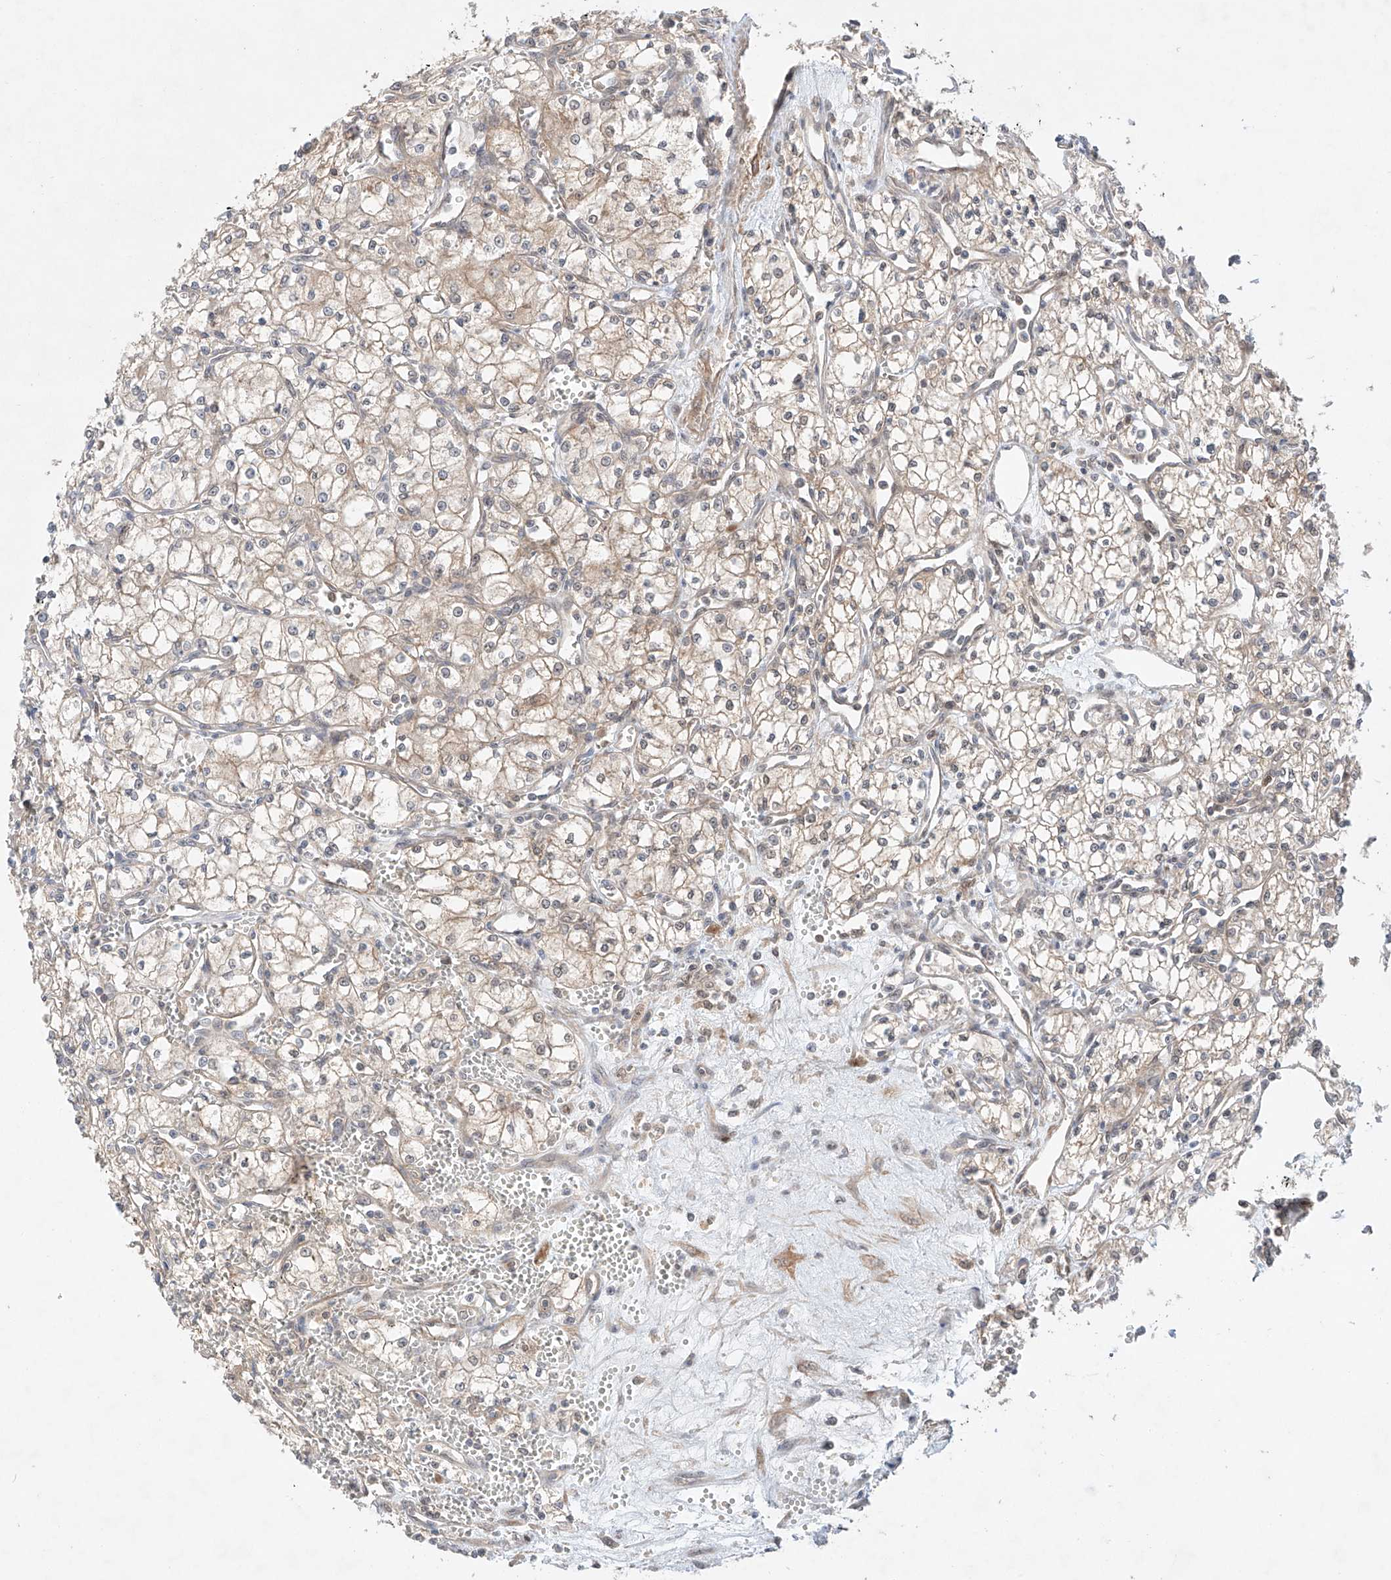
{"staining": {"intensity": "negative", "quantity": "none", "location": "none"}, "tissue": "renal cancer", "cell_type": "Tumor cells", "image_type": "cancer", "snomed": [{"axis": "morphology", "description": "Adenocarcinoma, NOS"}, {"axis": "topography", "description": "Kidney"}], "caption": "Image shows no protein expression in tumor cells of adenocarcinoma (renal) tissue.", "gene": "TSR2", "patient": {"sex": "male", "age": 59}}